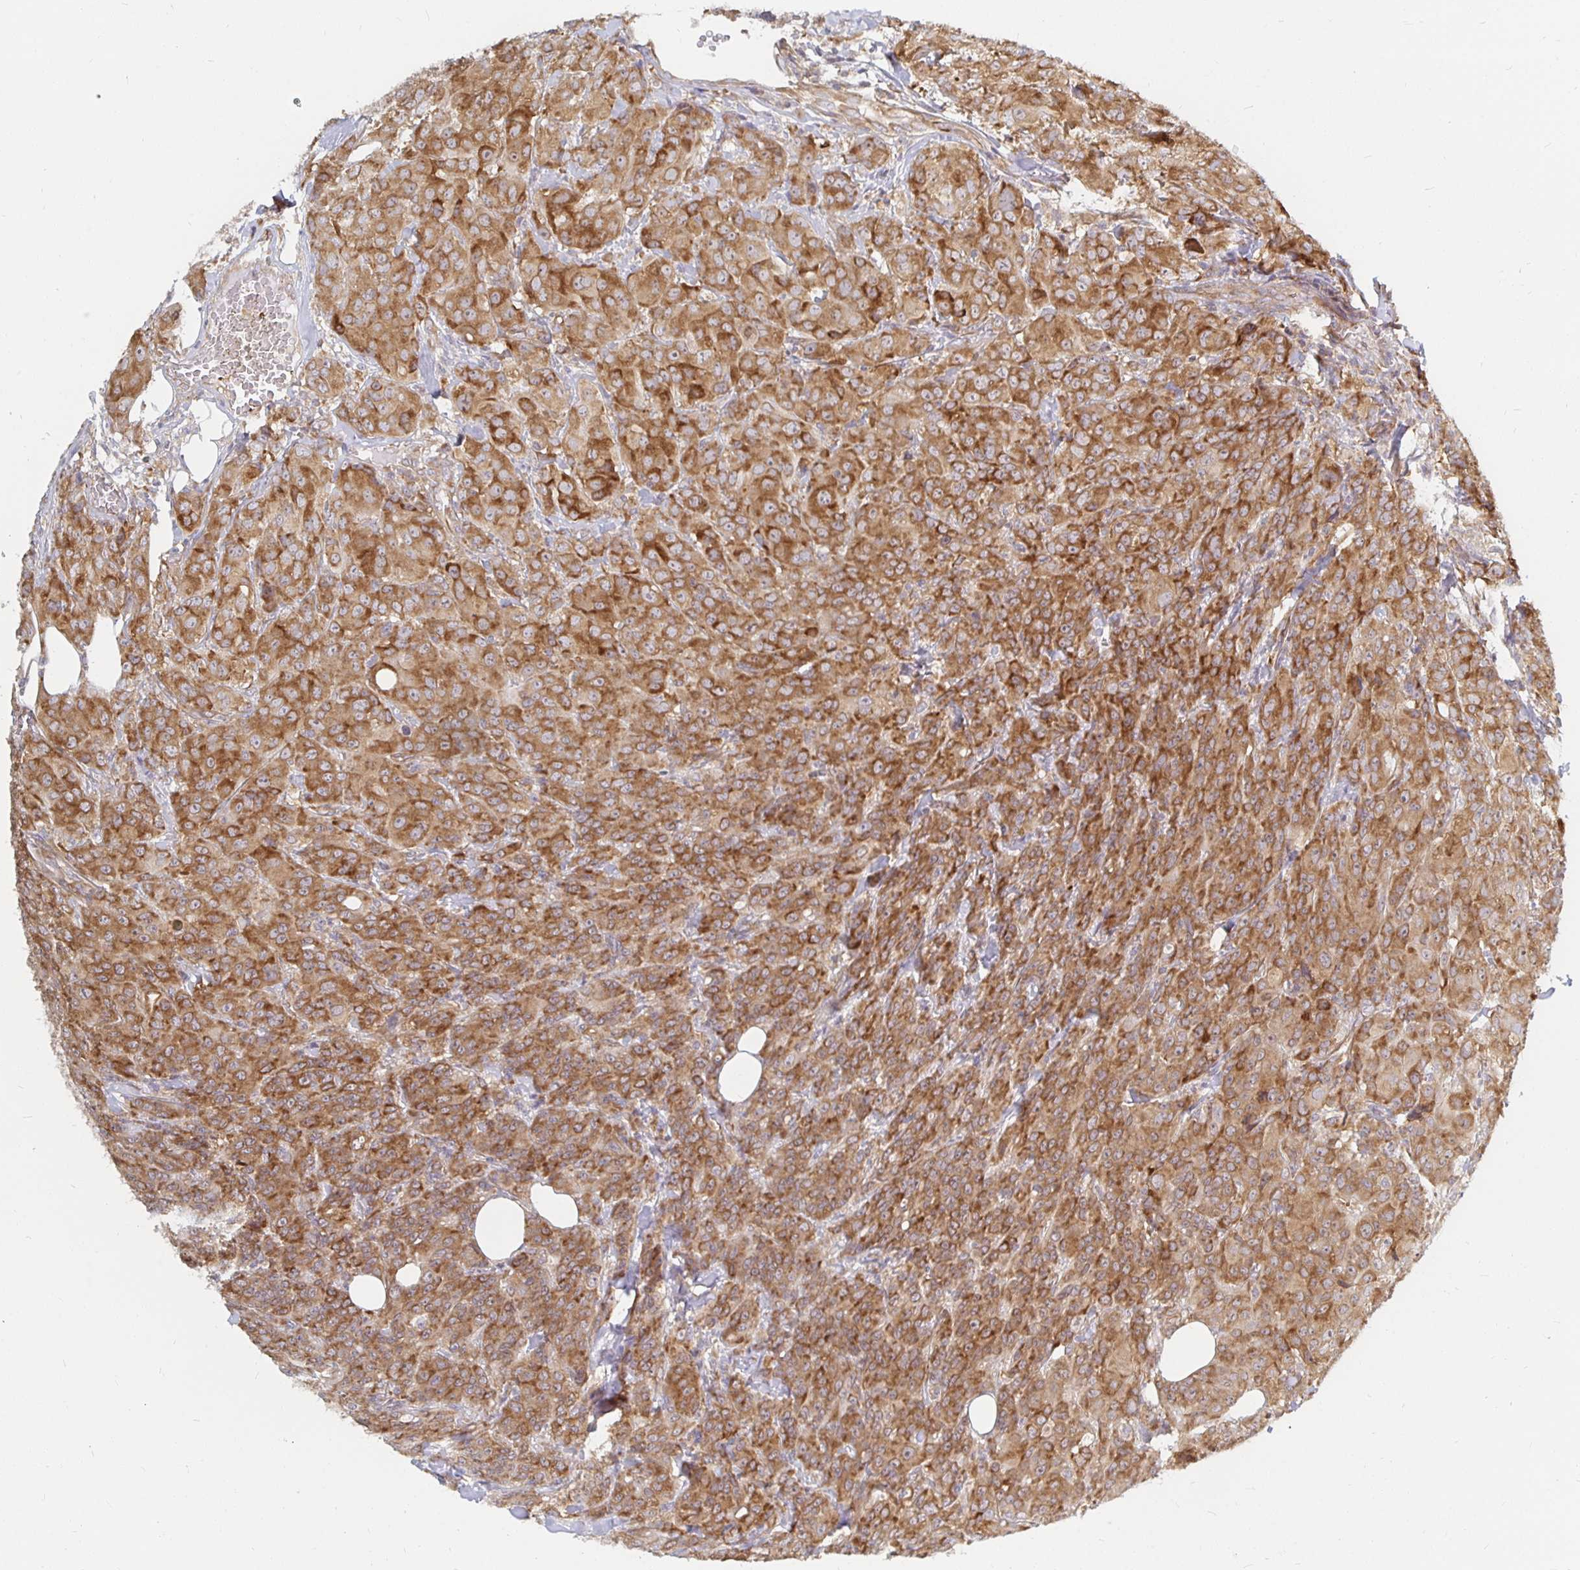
{"staining": {"intensity": "moderate", "quantity": ">75%", "location": "cytoplasmic/membranous"}, "tissue": "breast cancer", "cell_type": "Tumor cells", "image_type": "cancer", "snomed": [{"axis": "morphology", "description": "Normal tissue, NOS"}, {"axis": "morphology", "description": "Duct carcinoma"}, {"axis": "topography", "description": "Breast"}], "caption": "Breast cancer stained with a protein marker reveals moderate staining in tumor cells.", "gene": "PDAP1", "patient": {"sex": "female", "age": 43}}